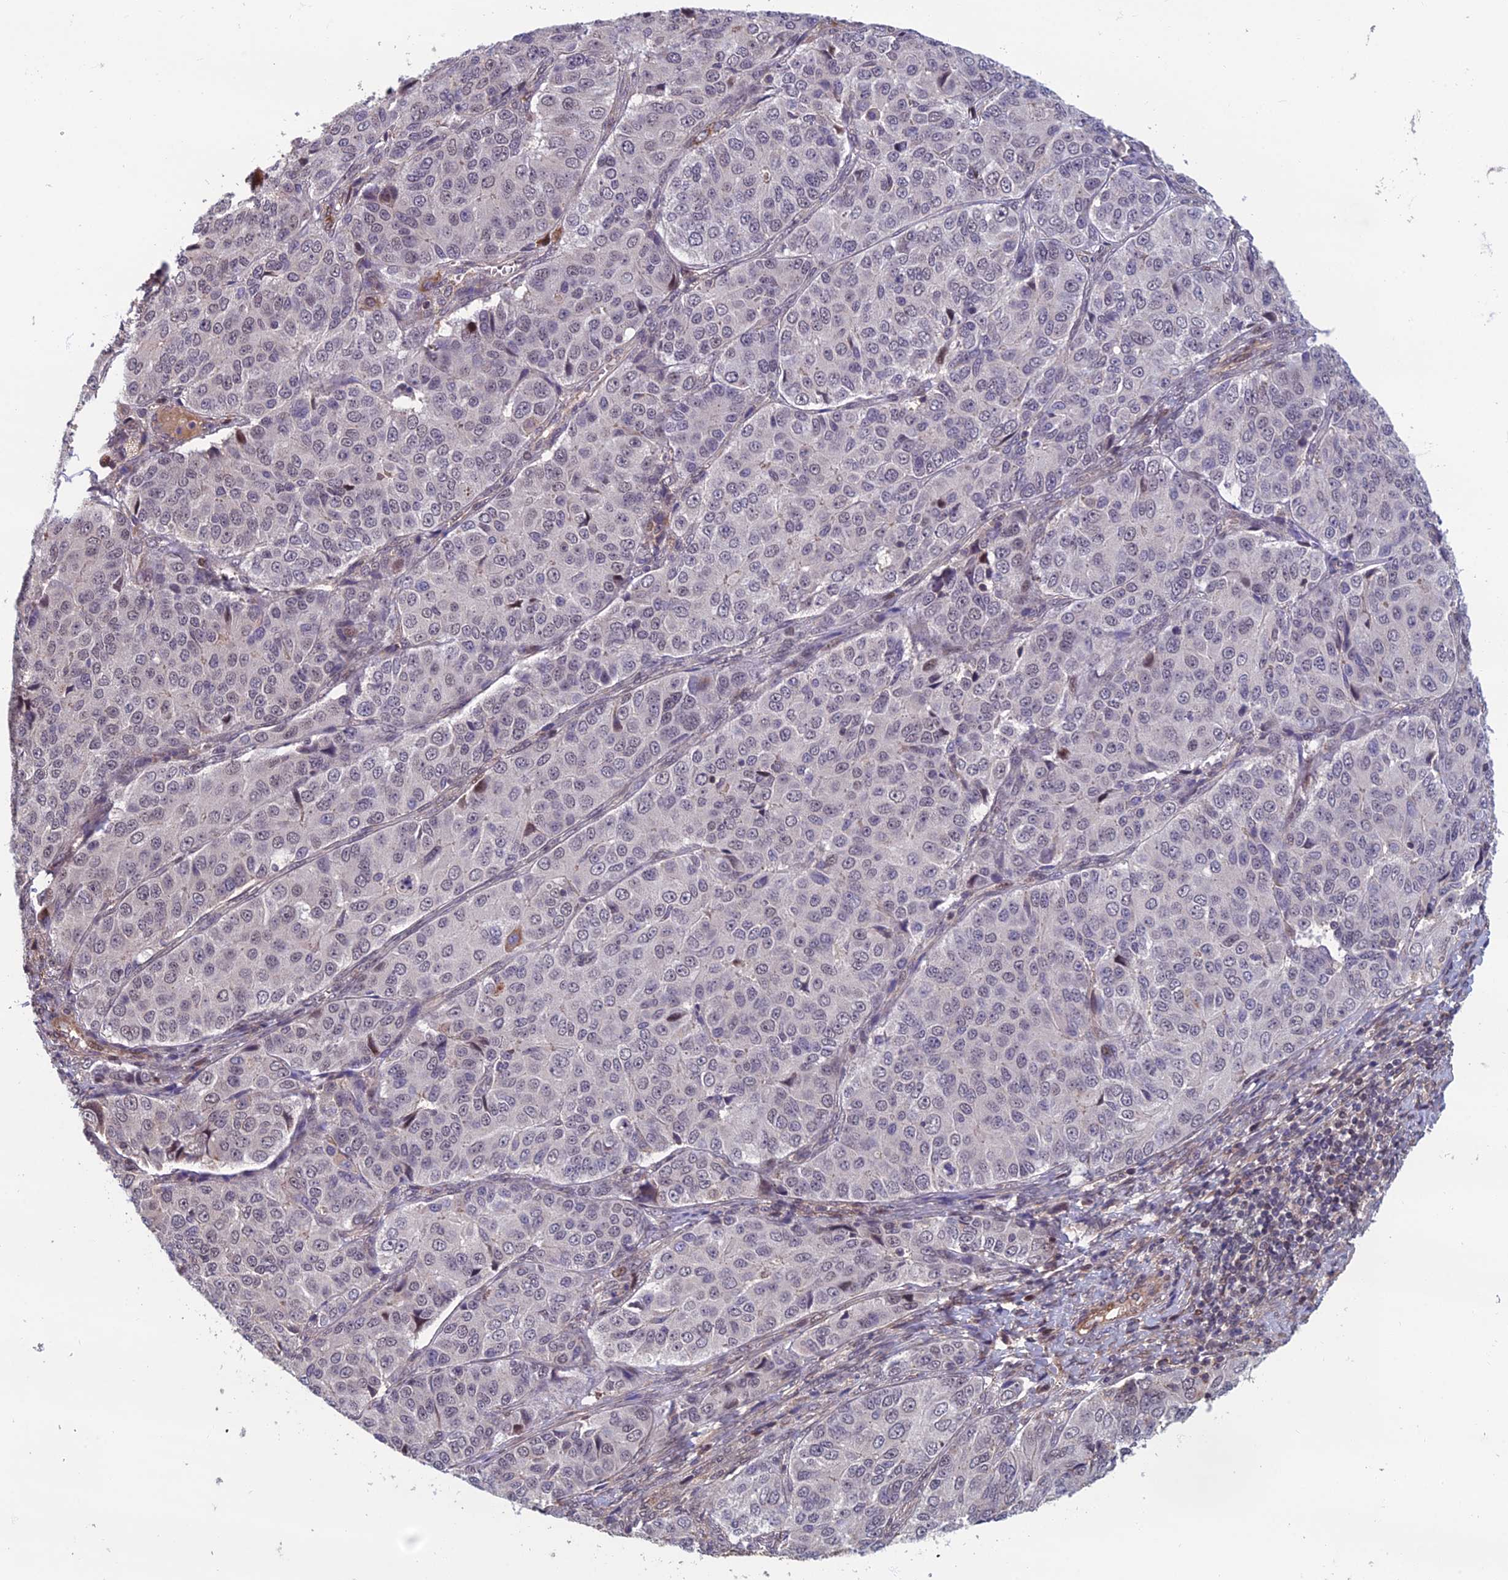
{"staining": {"intensity": "weak", "quantity": "<25%", "location": "nuclear"}, "tissue": "ovarian cancer", "cell_type": "Tumor cells", "image_type": "cancer", "snomed": [{"axis": "morphology", "description": "Carcinoma, endometroid"}, {"axis": "topography", "description": "Ovary"}], "caption": "Tumor cells are negative for protein expression in human ovarian cancer (endometroid carcinoma). The staining is performed using DAB brown chromogen with nuclei counter-stained in using hematoxylin.", "gene": "CCDC183", "patient": {"sex": "female", "age": 51}}